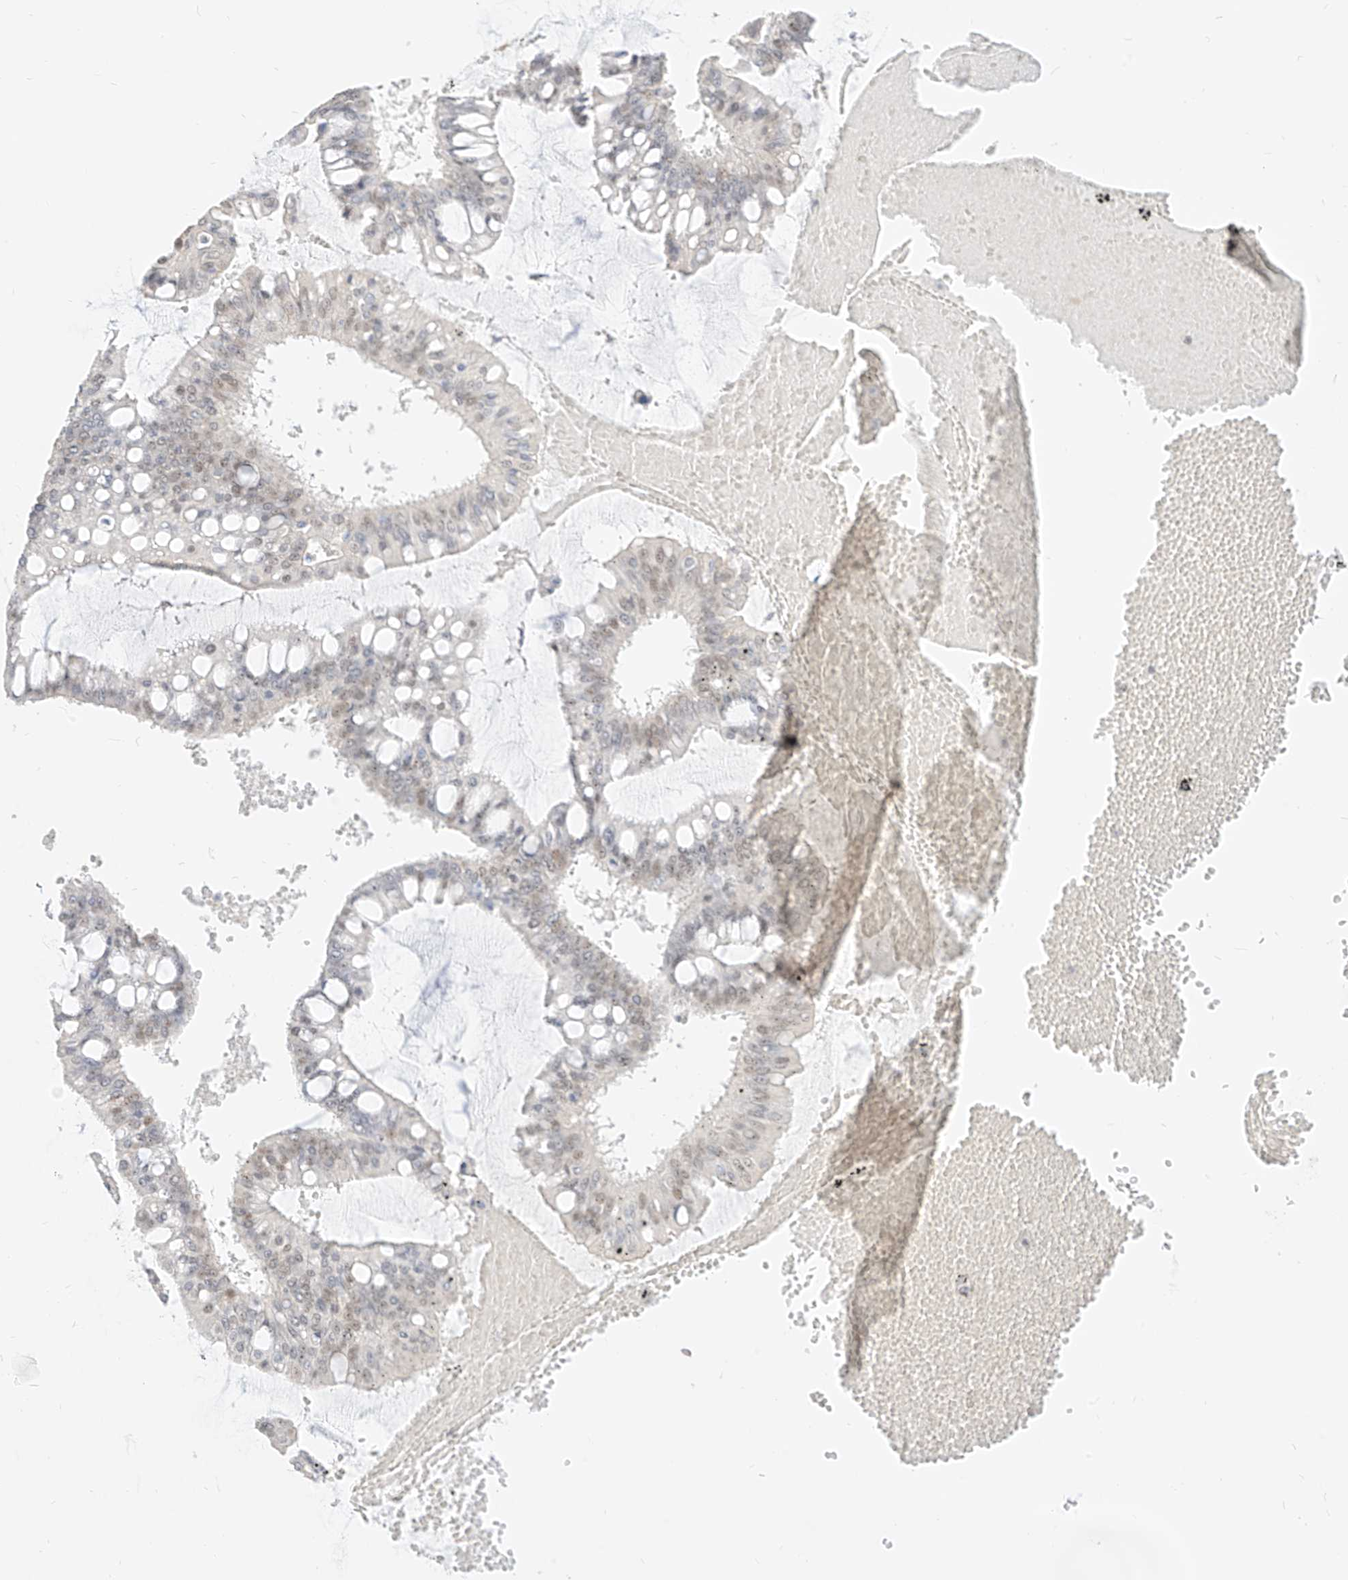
{"staining": {"intensity": "weak", "quantity": "<25%", "location": "nuclear"}, "tissue": "ovarian cancer", "cell_type": "Tumor cells", "image_type": "cancer", "snomed": [{"axis": "morphology", "description": "Cystadenocarcinoma, mucinous, NOS"}, {"axis": "topography", "description": "Ovary"}], "caption": "Tumor cells show no significant expression in ovarian cancer.", "gene": "SUPT5H", "patient": {"sex": "female", "age": 73}}